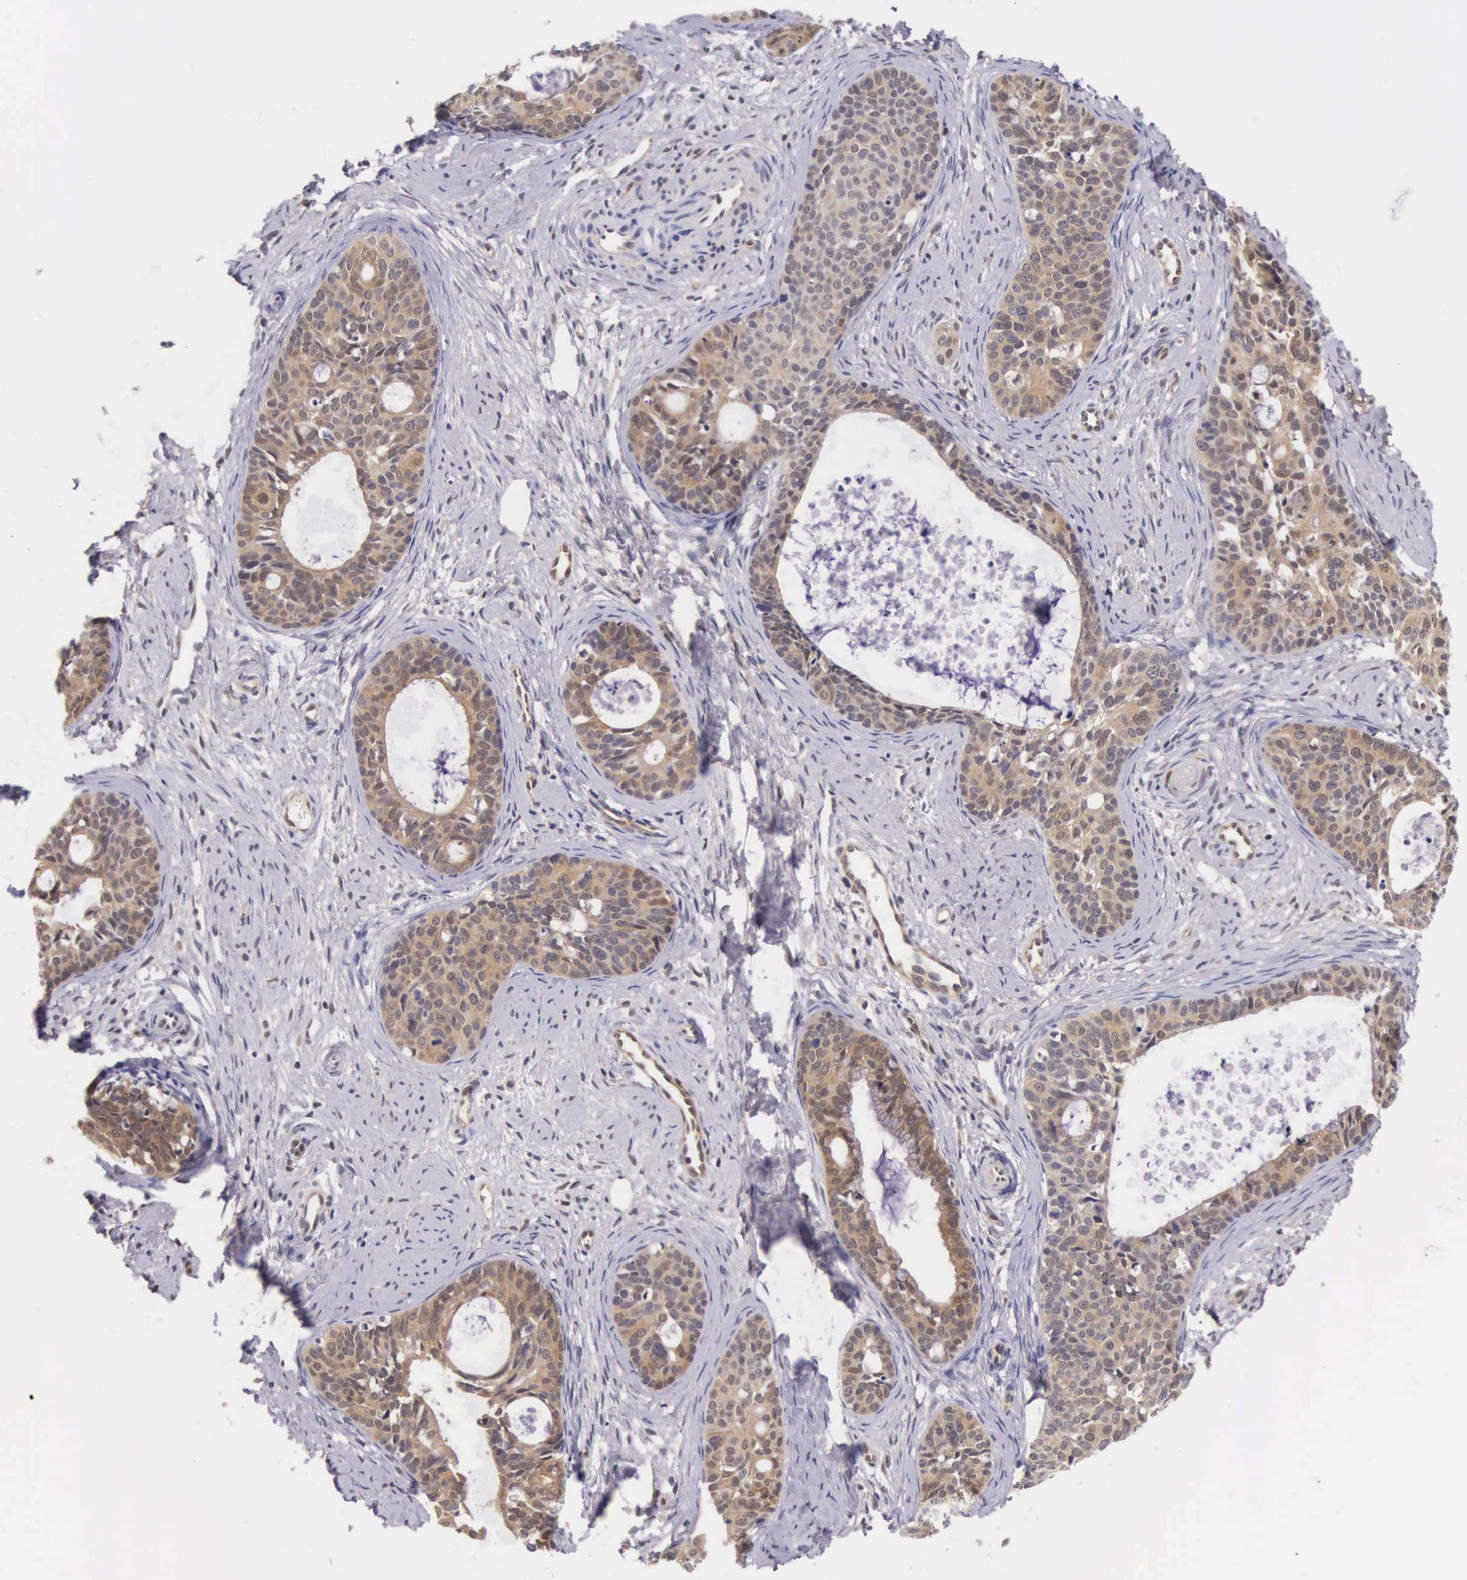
{"staining": {"intensity": "moderate", "quantity": ">75%", "location": "cytoplasmic/membranous"}, "tissue": "cervical cancer", "cell_type": "Tumor cells", "image_type": "cancer", "snomed": [{"axis": "morphology", "description": "Squamous cell carcinoma, NOS"}, {"axis": "topography", "description": "Cervix"}], "caption": "Moderate cytoplasmic/membranous expression is appreciated in about >75% of tumor cells in cervical cancer.", "gene": "IGBP1", "patient": {"sex": "female", "age": 34}}